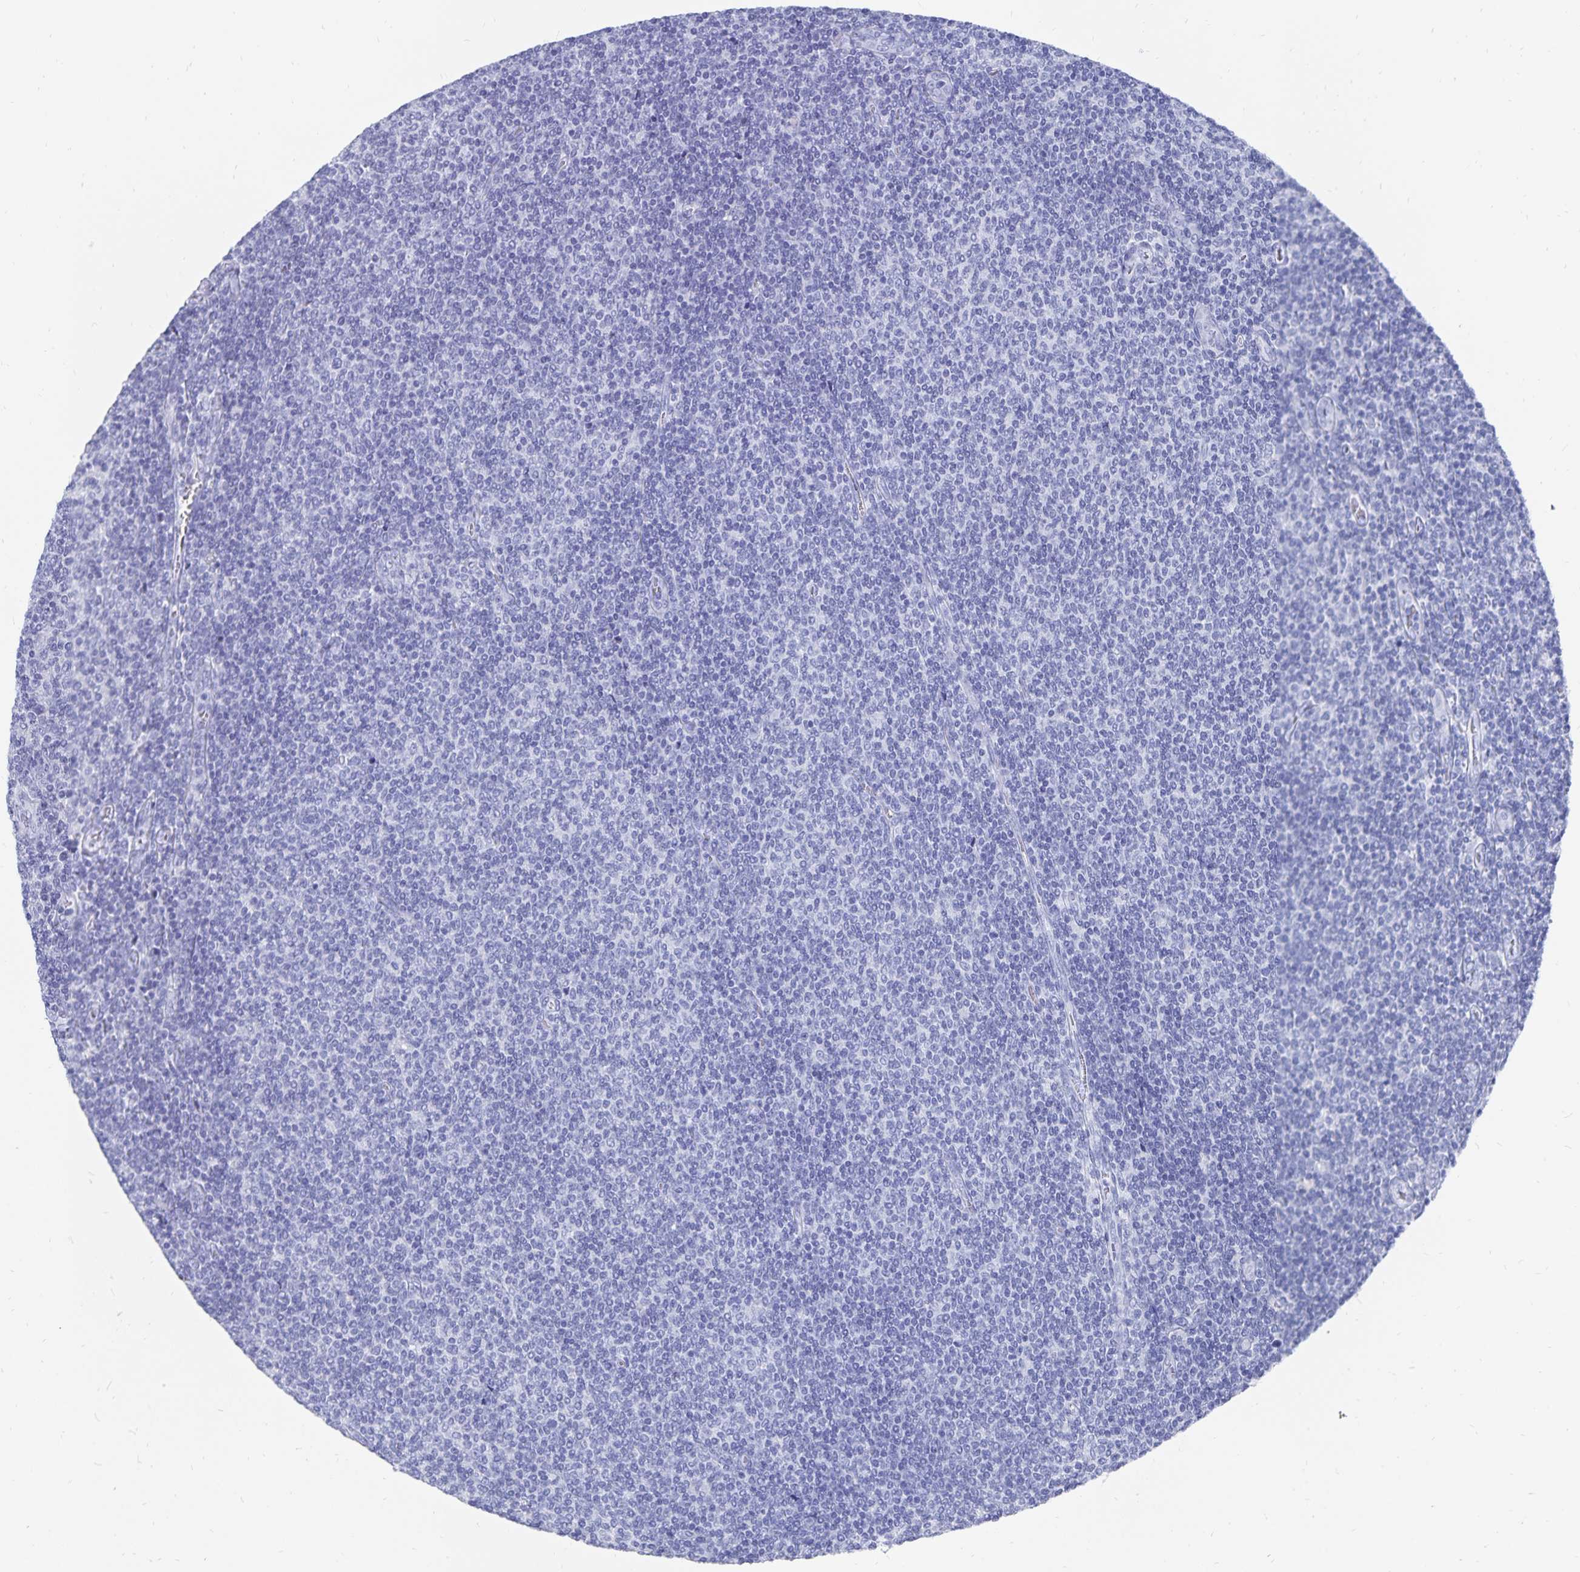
{"staining": {"intensity": "negative", "quantity": "none", "location": "none"}, "tissue": "lymphoma", "cell_type": "Tumor cells", "image_type": "cancer", "snomed": [{"axis": "morphology", "description": "Malignant lymphoma, non-Hodgkin's type, Low grade"}, {"axis": "topography", "description": "Lymph node"}], "caption": "An image of lymphoma stained for a protein exhibits no brown staining in tumor cells.", "gene": "ADH1A", "patient": {"sex": "male", "age": 52}}